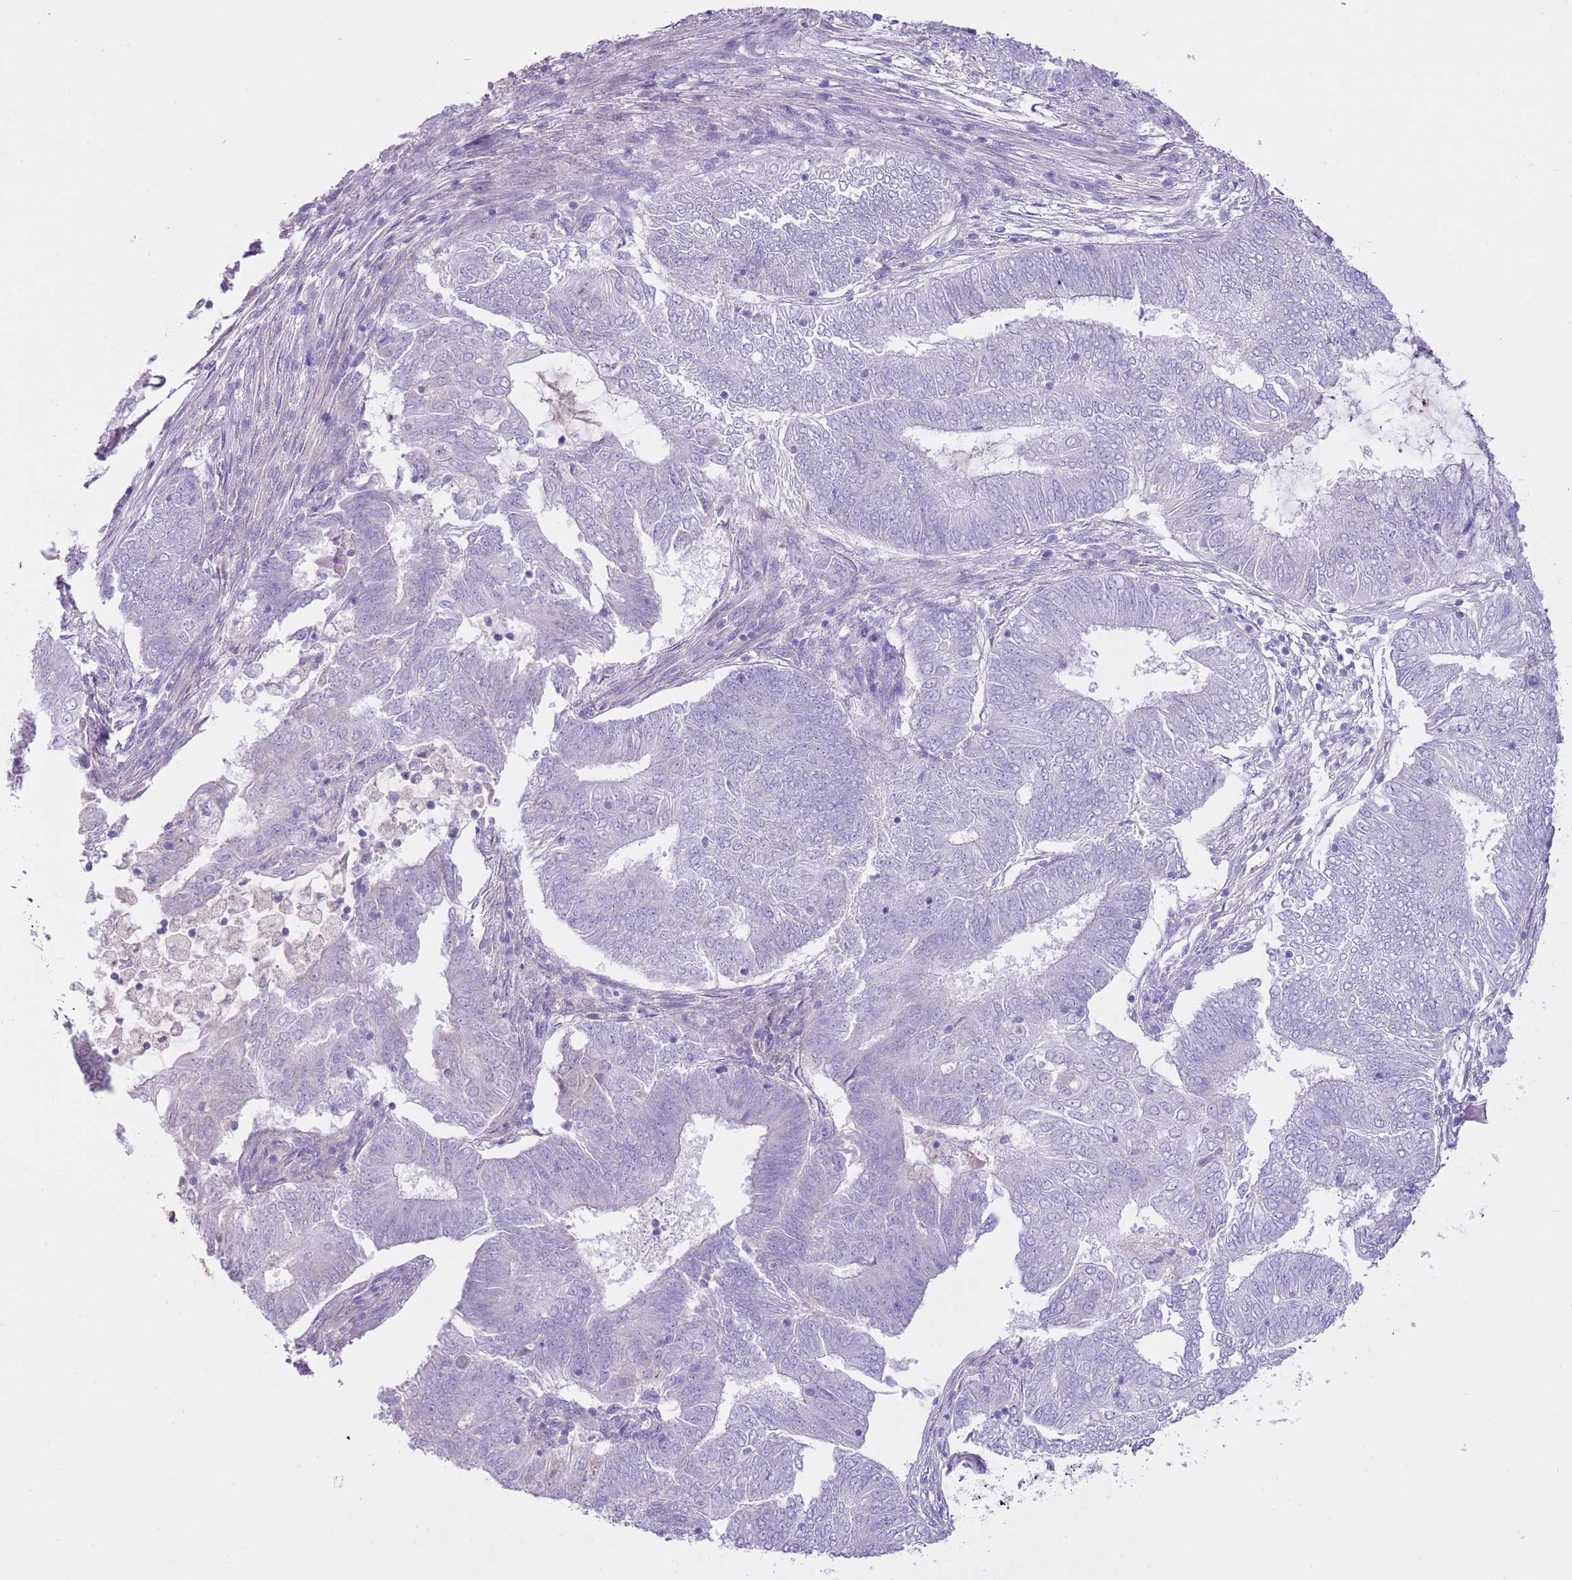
{"staining": {"intensity": "negative", "quantity": "none", "location": "none"}, "tissue": "endometrial cancer", "cell_type": "Tumor cells", "image_type": "cancer", "snomed": [{"axis": "morphology", "description": "Adenocarcinoma, NOS"}, {"axis": "topography", "description": "Endometrium"}], "caption": "This micrograph is of endometrial cancer (adenocarcinoma) stained with immunohistochemistry (IHC) to label a protein in brown with the nuclei are counter-stained blue. There is no positivity in tumor cells. Brightfield microscopy of immunohistochemistry (IHC) stained with DAB (brown) and hematoxylin (blue), captured at high magnification.", "gene": "NBPF6", "patient": {"sex": "female", "age": 62}}